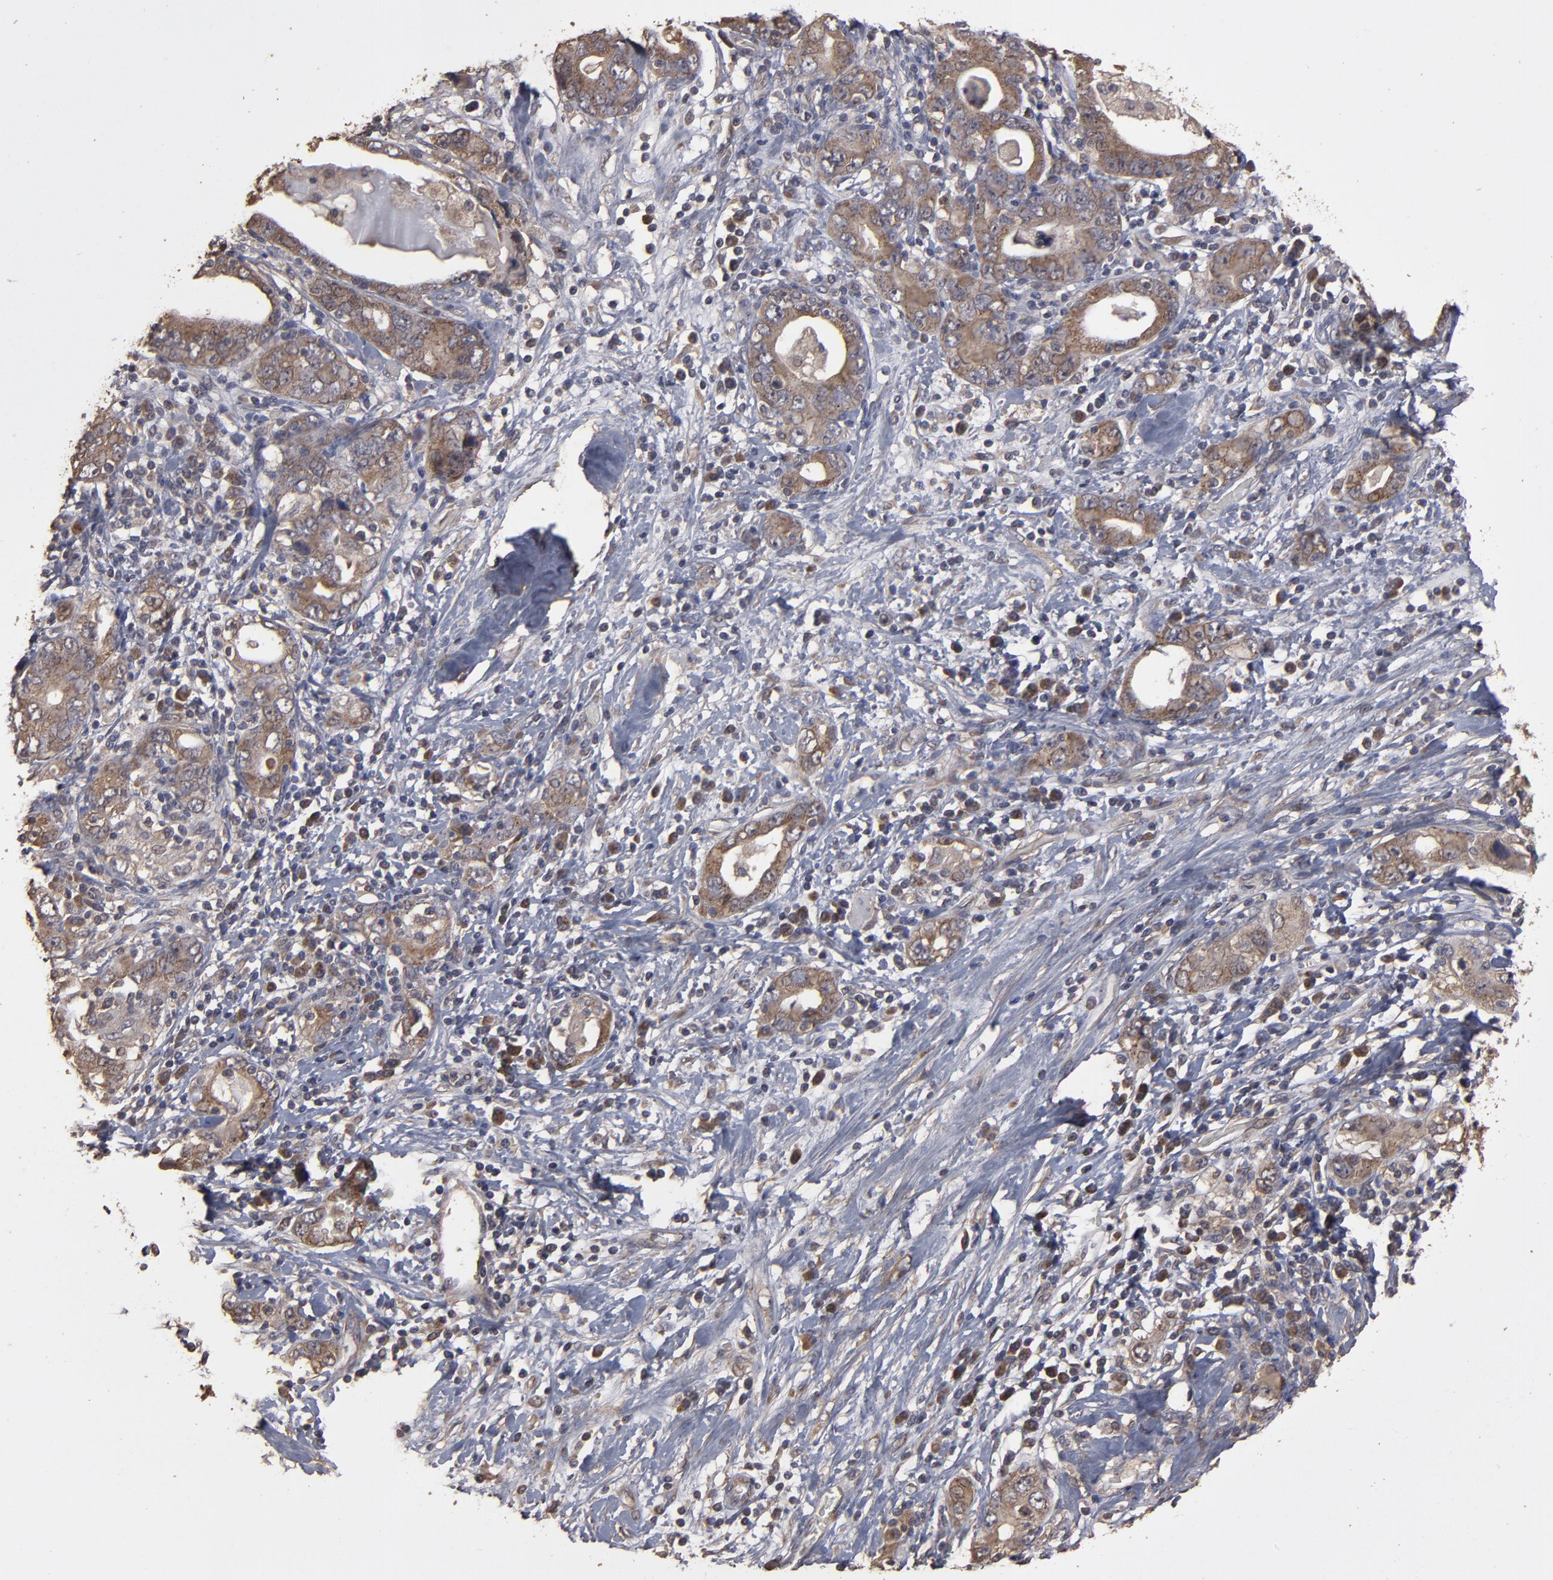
{"staining": {"intensity": "moderate", "quantity": ">75%", "location": "cytoplasmic/membranous"}, "tissue": "stomach cancer", "cell_type": "Tumor cells", "image_type": "cancer", "snomed": [{"axis": "morphology", "description": "Adenocarcinoma, NOS"}, {"axis": "topography", "description": "Stomach, lower"}], "caption": "Moderate cytoplasmic/membranous protein positivity is identified in about >75% of tumor cells in adenocarcinoma (stomach).", "gene": "MMP2", "patient": {"sex": "female", "age": 93}}